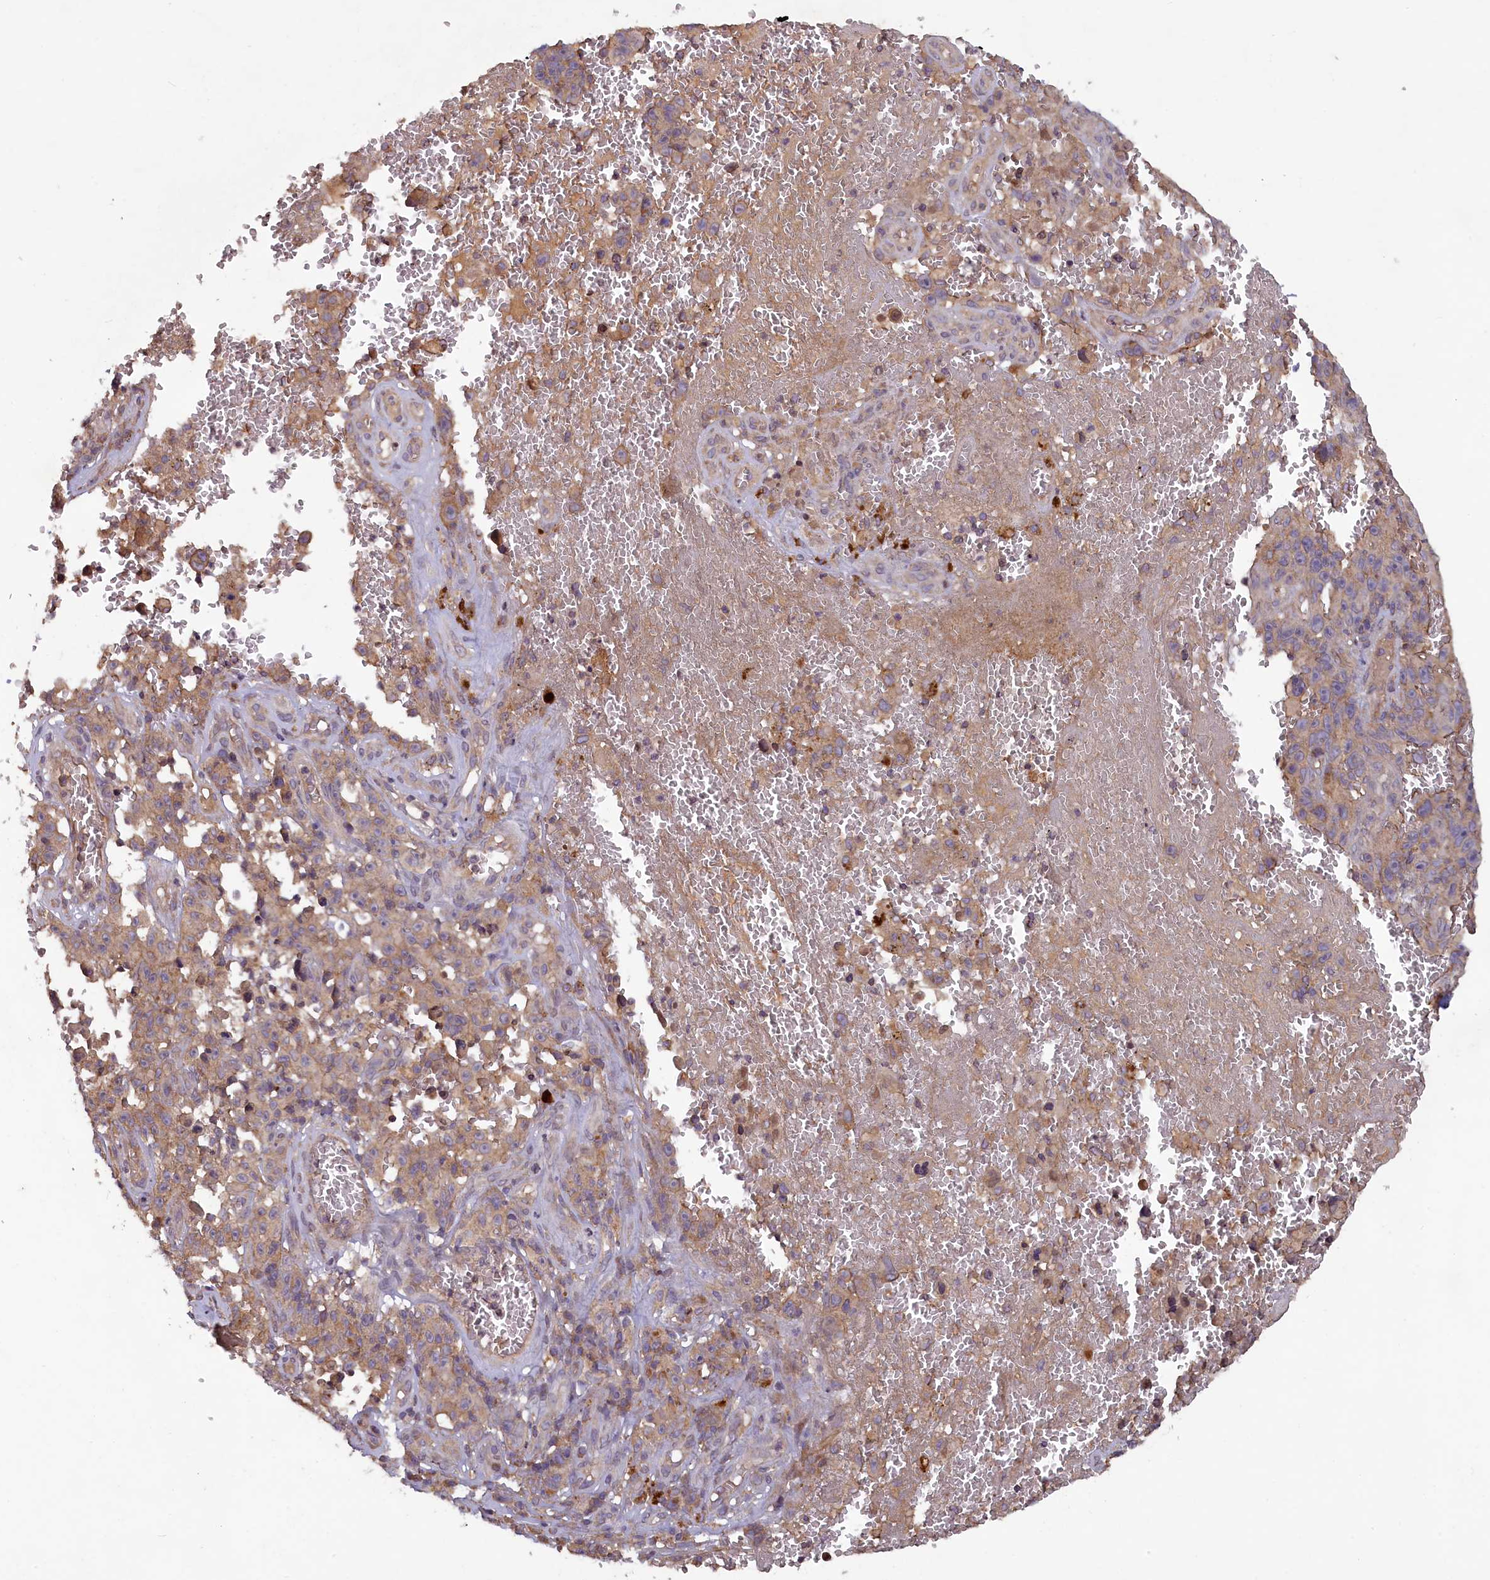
{"staining": {"intensity": "moderate", "quantity": ">75%", "location": "cytoplasmic/membranous"}, "tissue": "melanoma", "cell_type": "Tumor cells", "image_type": "cancer", "snomed": [{"axis": "morphology", "description": "Malignant melanoma, NOS"}, {"axis": "topography", "description": "Skin"}], "caption": "Tumor cells demonstrate medium levels of moderate cytoplasmic/membranous positivity in approximately >75% of cells in human melanoma.", "gene": "NUDT6", "patient": {"sex": "female", "age": 82}}